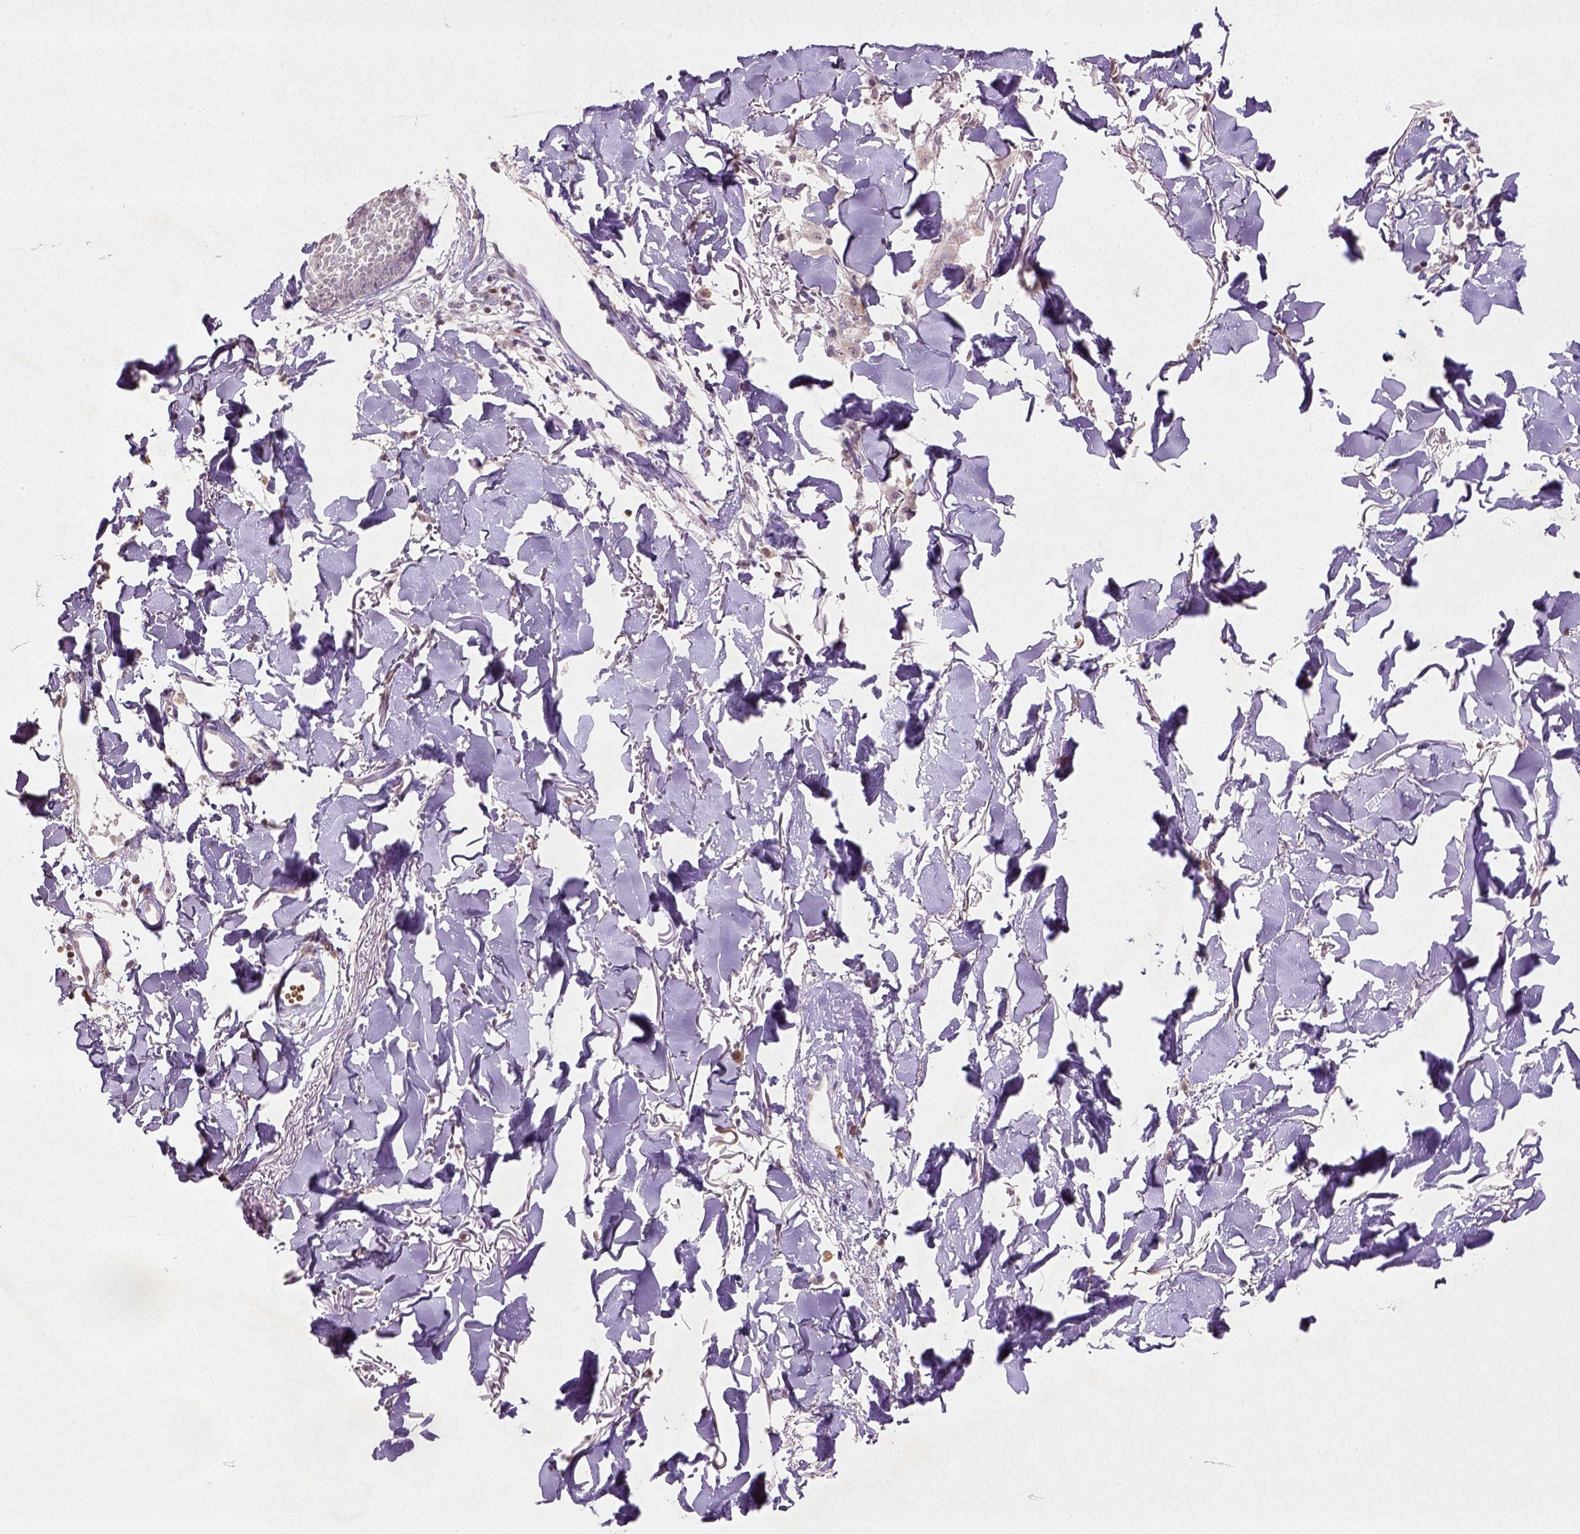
{"staining": {"intensity": "negative", "quantity": "none", "location": "none"}, "tissue": "skin cancer", "cell_type": "Tumor cells", "image_type": "cancer", "snomed": [{"axis": "morphology", "description": "Normal tissue, NOS"}, {"axis": "morphology", "description": "Basal cell carcinoma"}, {"axis": "topography", "description": "Skin"}], "caption": "Immunohistochemistry photomicrograph of neoplastic tissue: basal cell carcinoma (skin) stained with DAB shows no significant protein expression in tumor cells. (DAB (3,3'-diaminobenzidine) IHC, high magnification).", "gene": "NUDT3", "patient": {"sex": "male", "age": 84}}